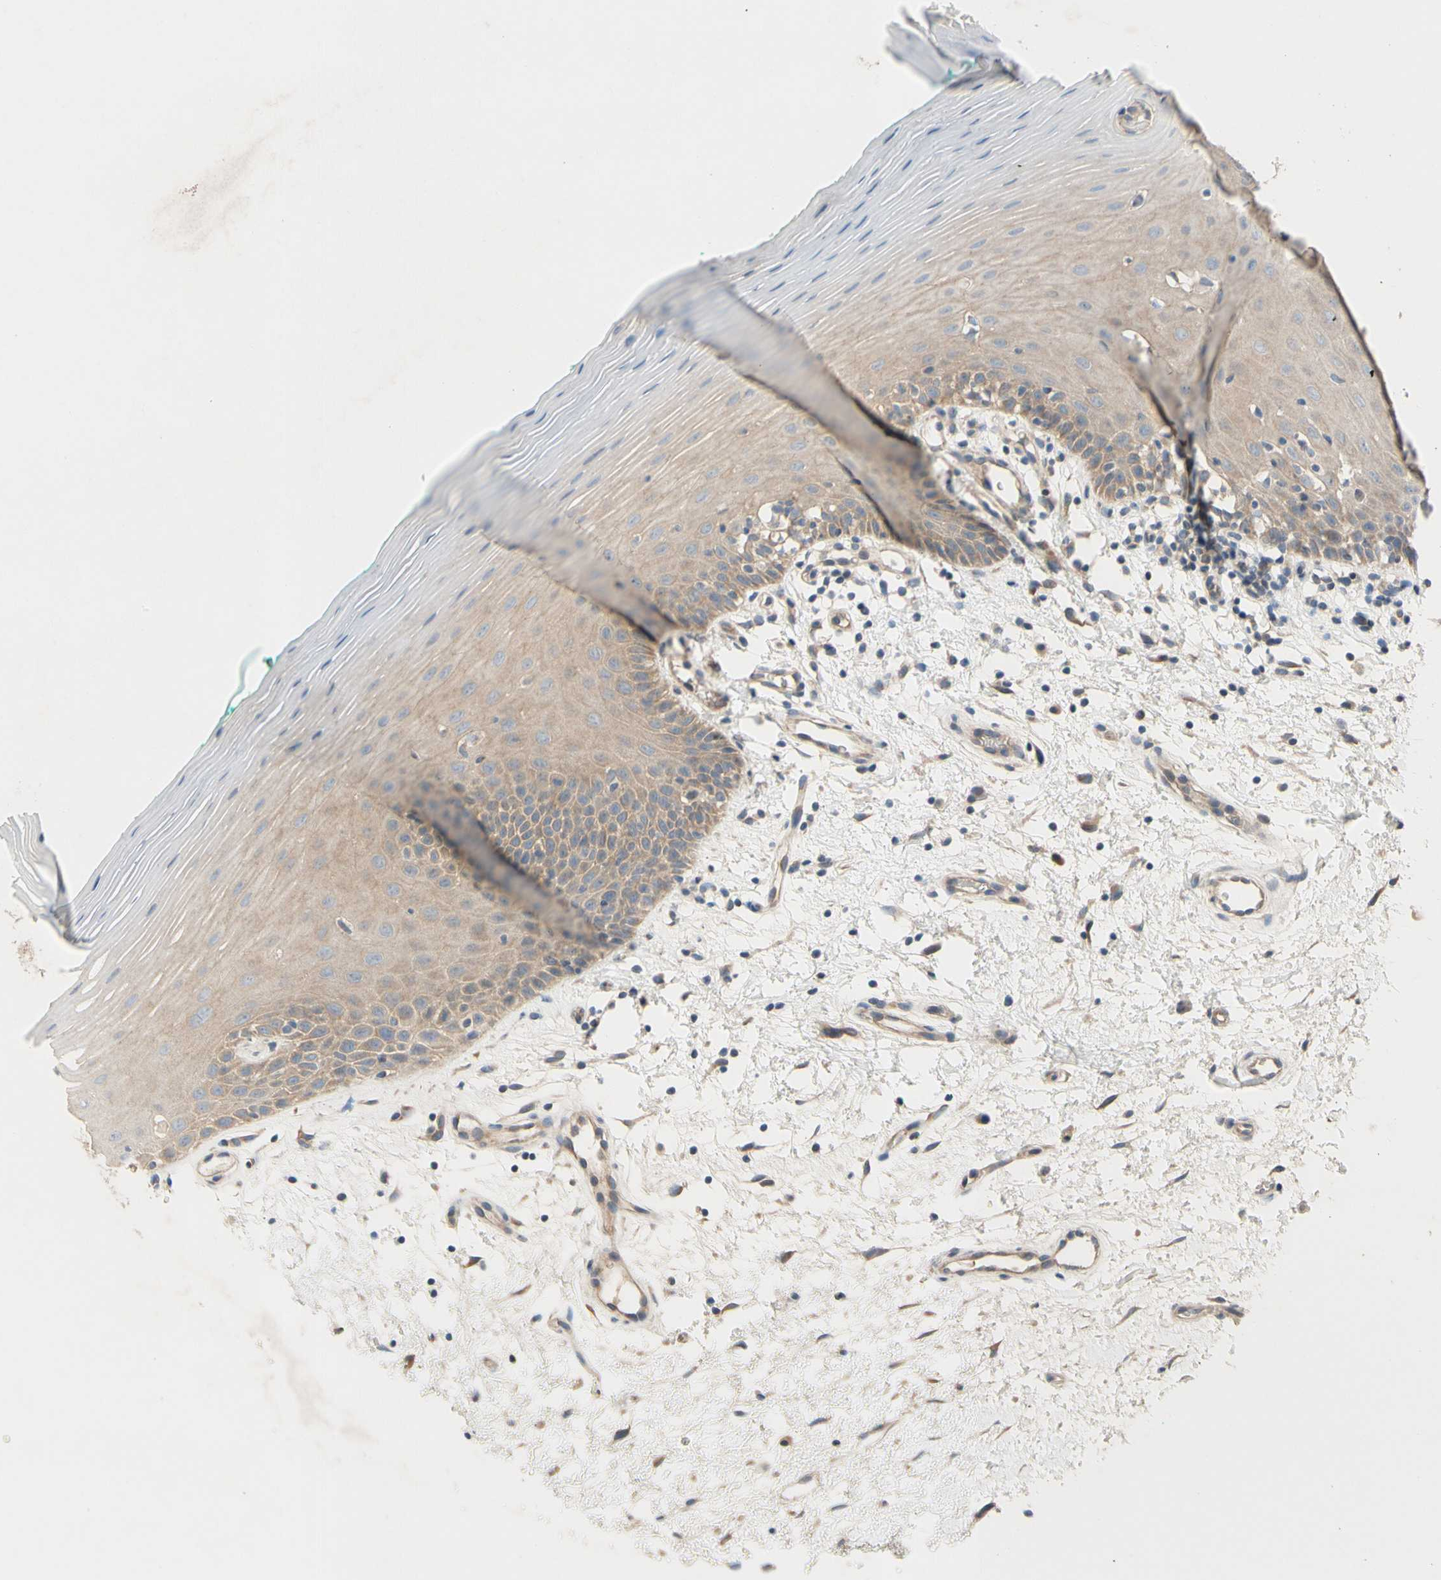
{"staining": {"intensity": "weak", "quantity": "25%-75%", "location": "cytoplasmic/membranous"}, "tissue": "oral mucosa", "cell_type": "Squamous epithelial cells", "image_type": "normal", "snomed": [{"axis": "morphology", "description": "Normal tissue, NOS"}, {"axis": "topography", "description": "Skeletal muscle"}, {"axis": "topography", "description": "Oral tissue"}], "caption": "Protein staining of unremarkable oral mucosa reveals weak cytoplasmic/membranous positivity in about 25%-75% of squamous epithelial cells.", "gene": "MBTPS2", "patient": {"sex": "male", "age": 58}}